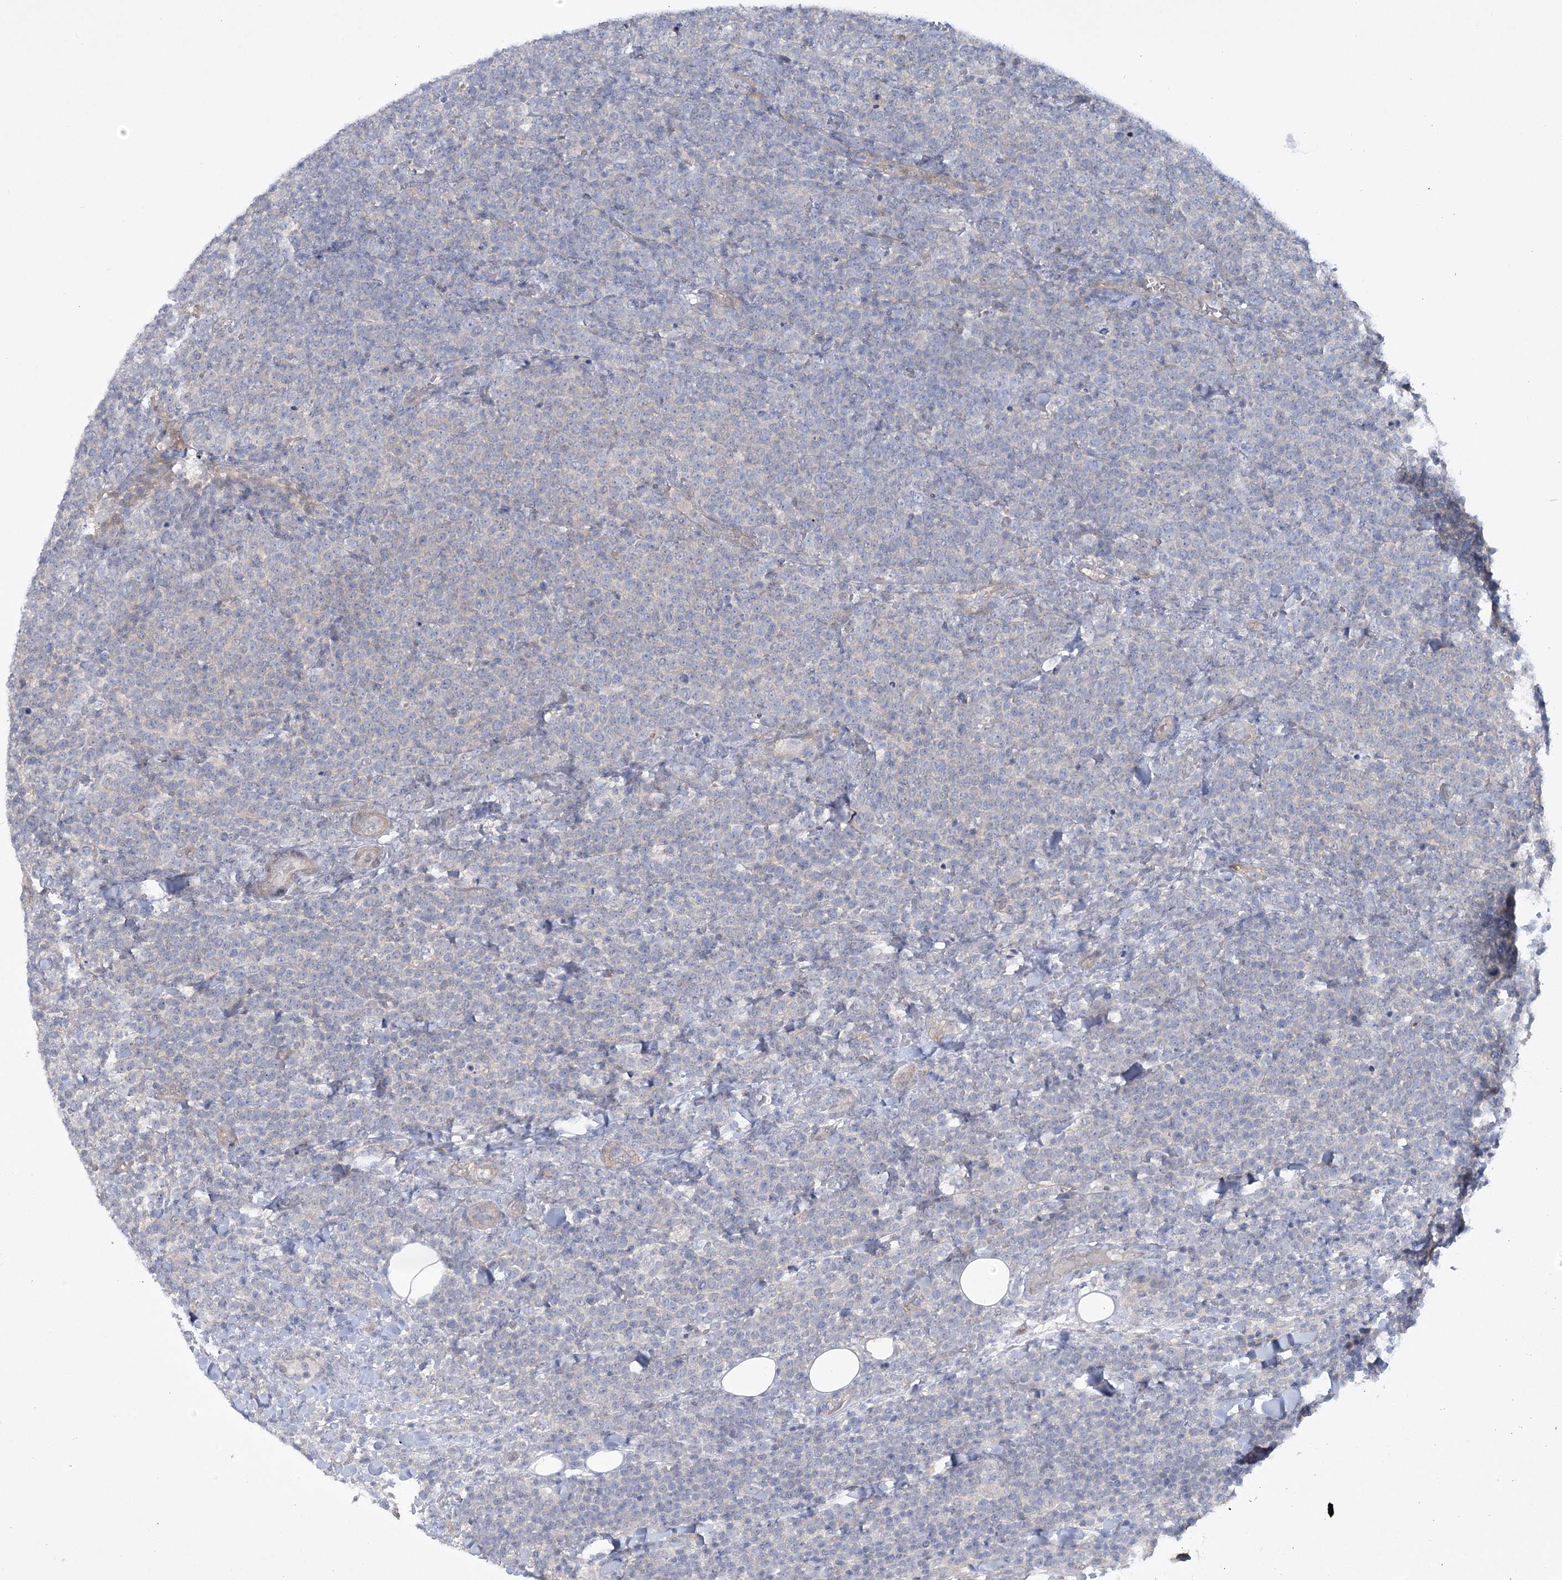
{"staining": {"intensity": "negative", "quantity": "none", "location": "none"}, "tissue": "lymphoma", "cell_type": "Tumor cells", "image_type": "cancer", "snomed": [{"axis": "morphology", "description": "Malignant lymphoma, non-Hodgkin's type, High grade"}, {"axis": "topography", "description": "Lymph node"}], "caption": "The micrograph shows no significant positivity in tumor cells of high-grade malignant lymphoma, non-Hodgkin's type.", "gene": "AAMDC", "patient": {"sex": "male", "age": 61}}